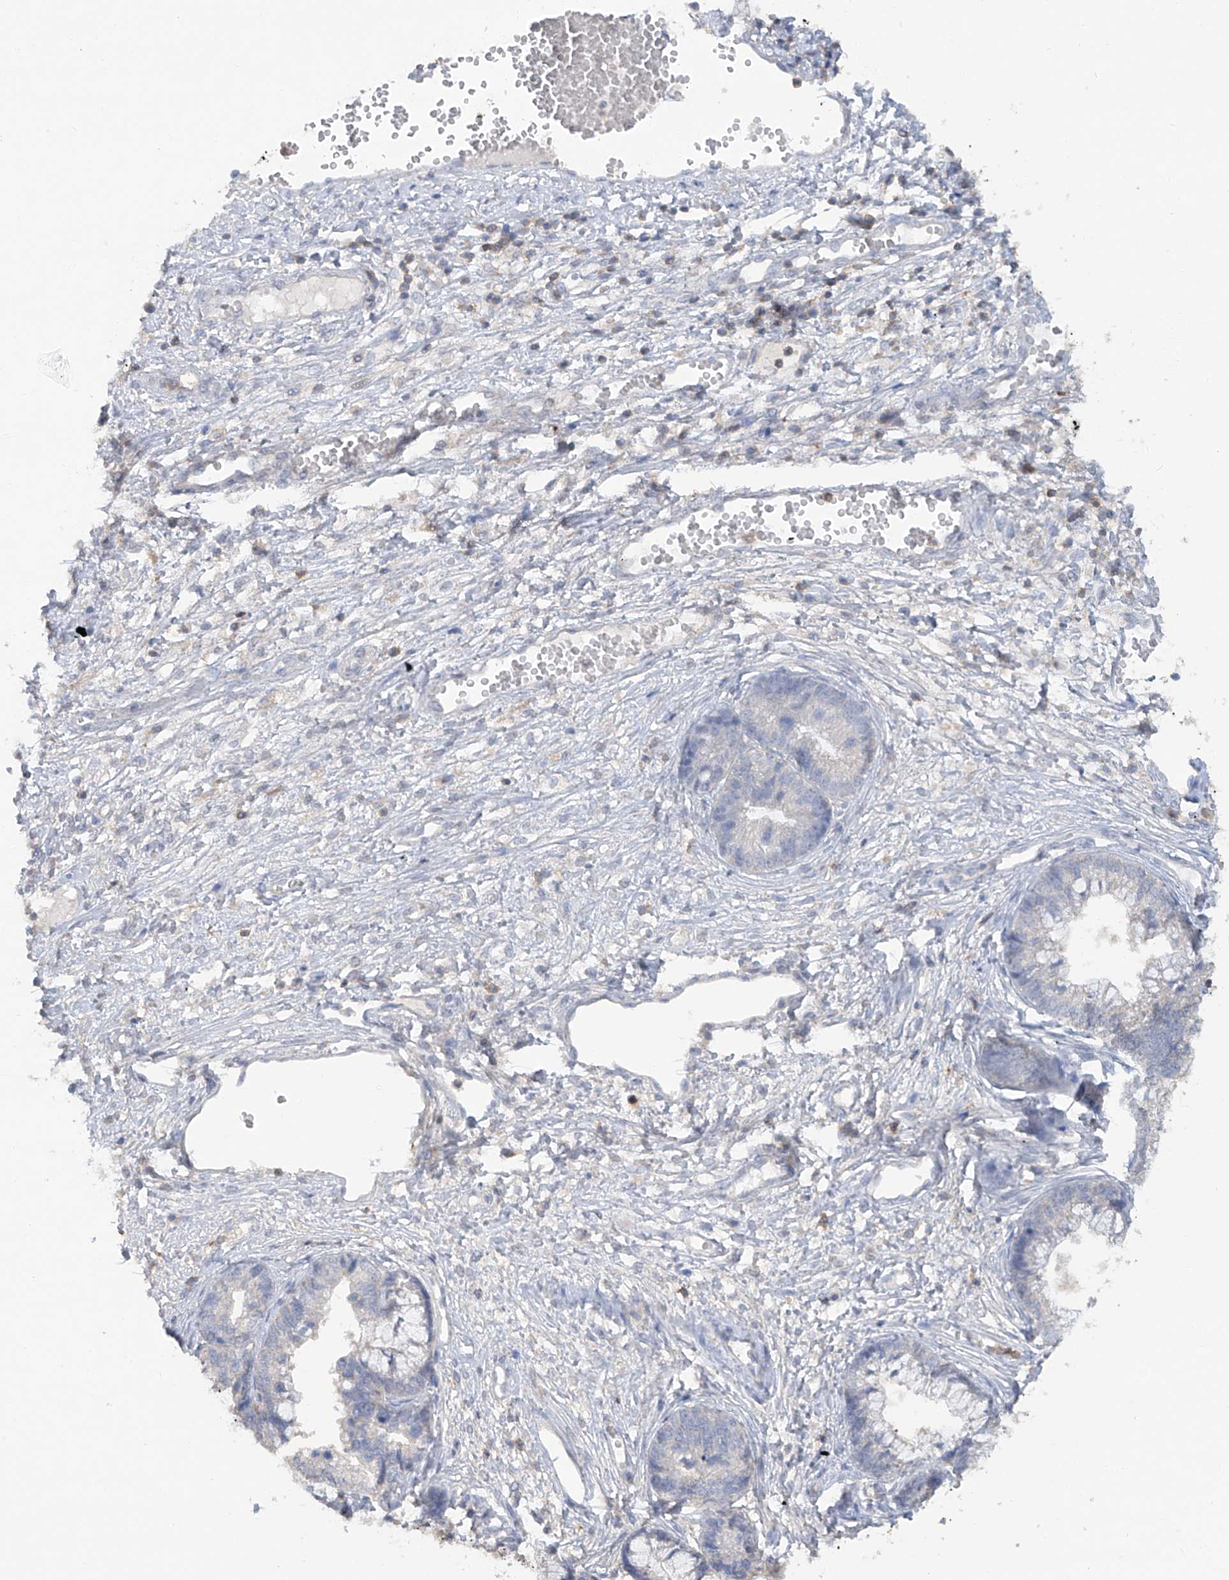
{"staining": {"intensity": "negative", "quantity": "none", "location": "none"}, "tissue": "cervical cancer", "cell_type": "Tumor cells", "image_type": "cancer", "snomed": [{"axis": "morphology", "description": "Adenocarcinoma, NOS"}, {"axis": "topography", "description": "Cervix"}], "caption": "IHC histopathology image of cervical cancer (adenocarcinoma) stained for a protein (brown), which demonstrates no positivity in tumor cells.", "gene": "HAS3", "patient": {"sex": "female", "age": 44}}